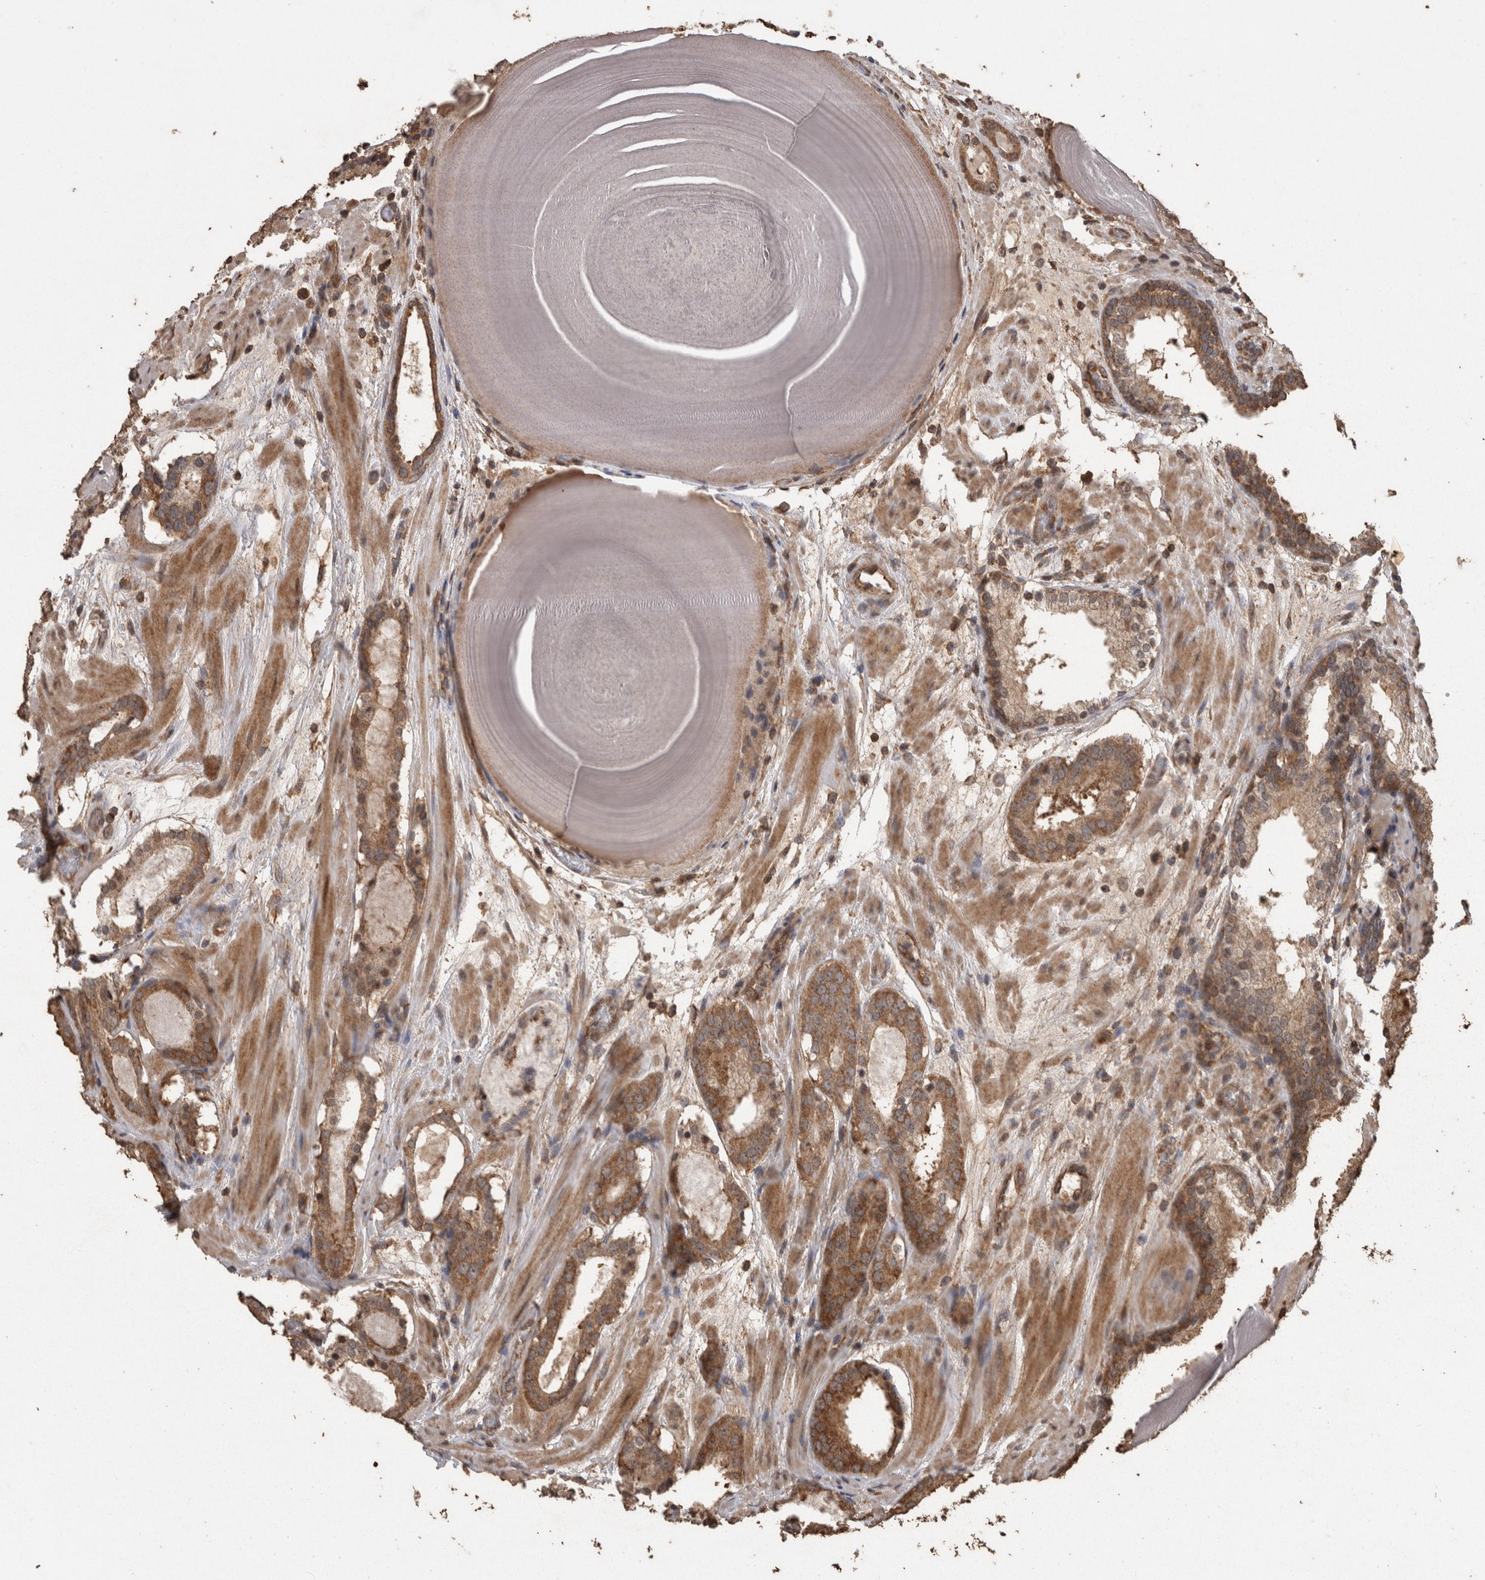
{"staining": {"intensity": "moderate", "quantity": ">75%", "location": "cytoplasmic/membranous"}, "tissue": "prostate cancer", "cell_type": "Tumor cells", "image_type": "cancer", "snomed": [{"axis": "morphology", "description": "Adenocarcinoma, Low grade"}, {"axis": "topography", "description": "Prostate"}], "caption": "IHC (DAB (3,3'-diaminobenzidine)) staining of human low-grade adenocarcinoma (prostate) demonstrates moderate cytoplasmic/membranous protein staining in about >75% of tumor cells.", "gene": "PINK1", "patient": {"sex": "male", "age": 69}}